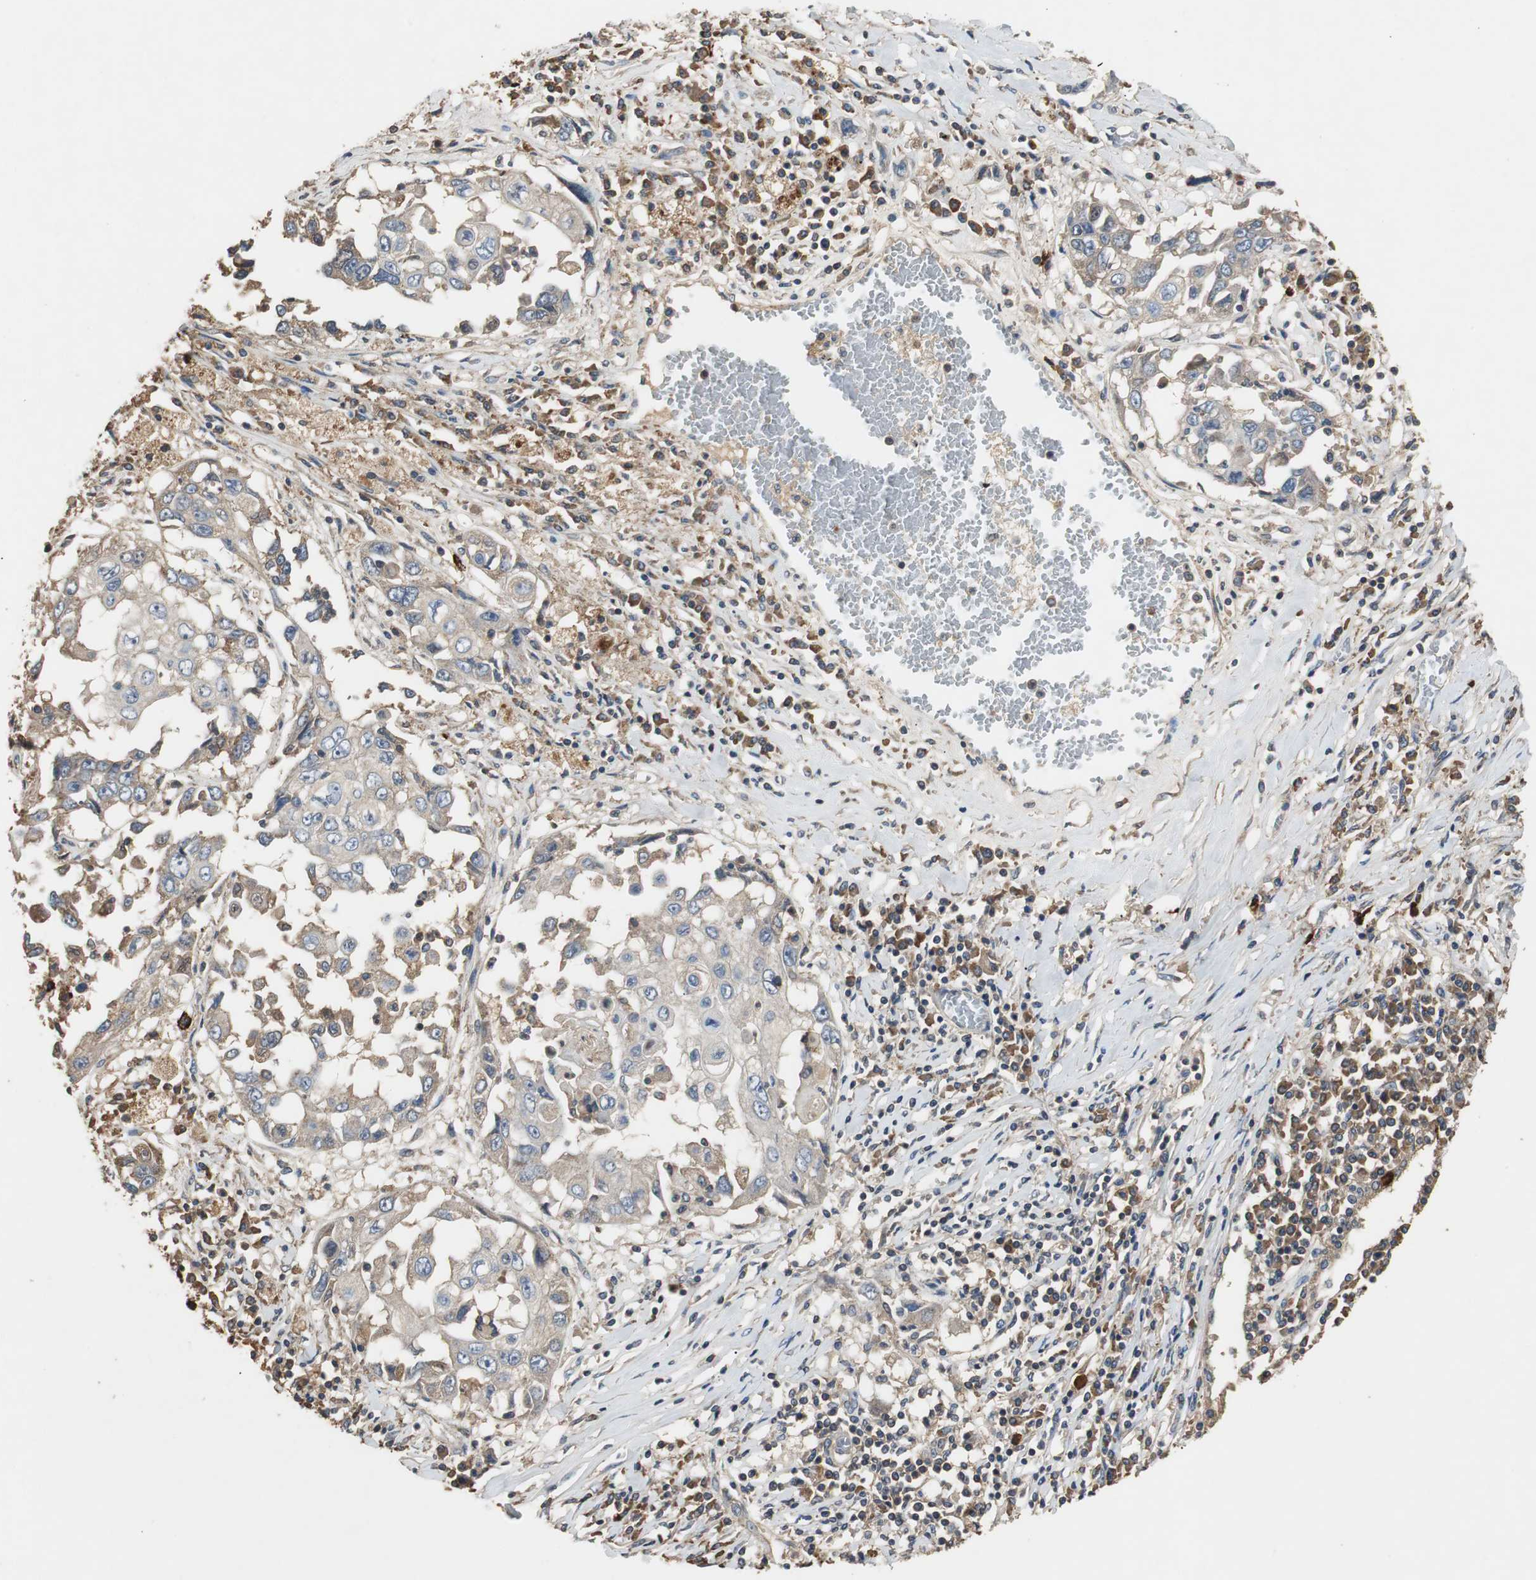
{"staining": {"intensity": "weak", "quantity": "25%-75%", "location": "cytoplasmic/membranous"}, "tissue": "lung cancer", "cell_type": "Tumor cells", "image_type": "cancer", "snomed": [{"axis": "morphology", "description": "Squamous cell carcinoma, NOS"}, {"axis": "topography", "description": "Lung"}], "caption": "Protein staining of lung squamous cell carcinoma tissue shows weak cytoplasmic/membranous staining in approximately 25%-75% of tumor cells. Immunohistochemistry stains the protein in brown and the nuclei are stained blue.", "gene": "TNFRSF14", "patient": {"sex": "male", "age": 71}}